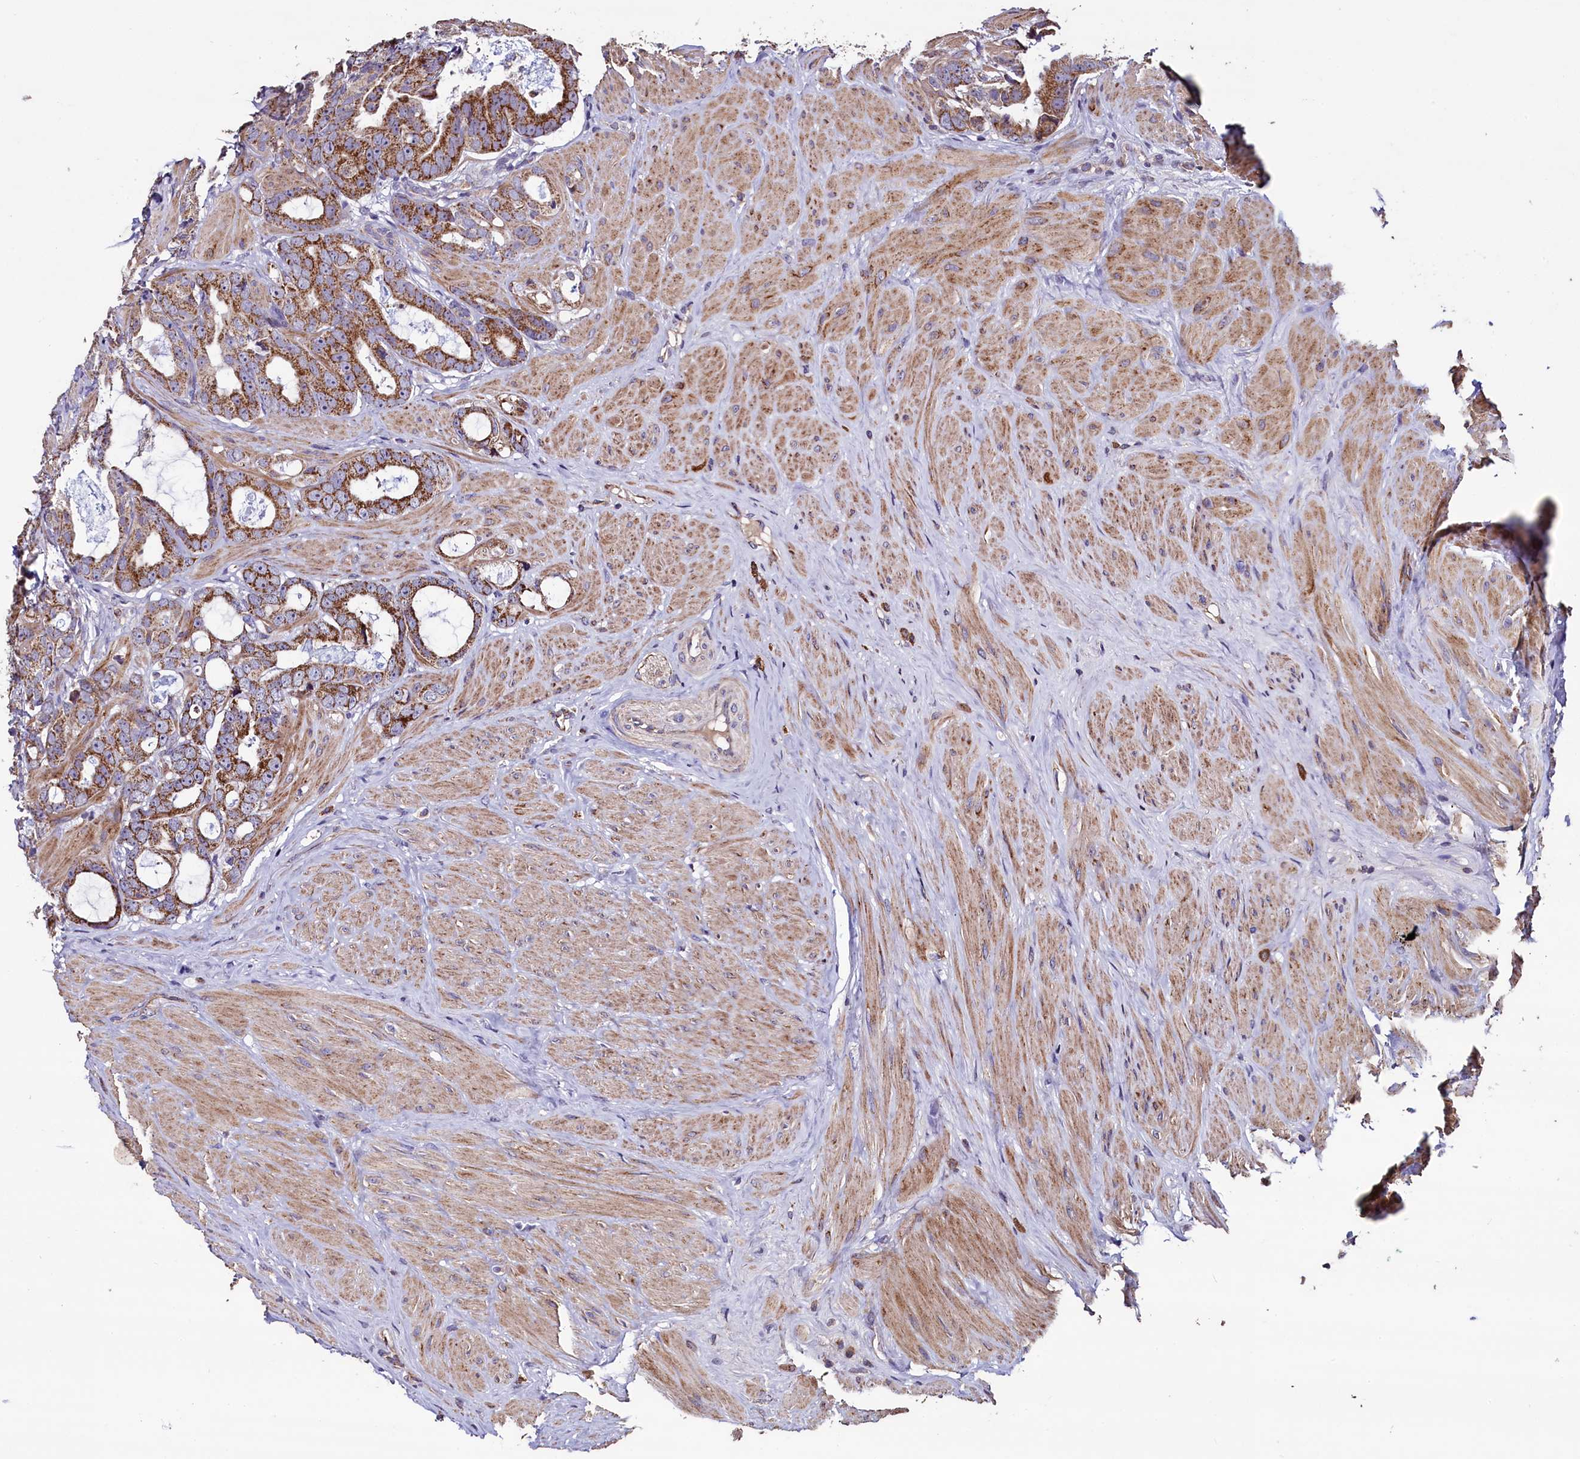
{"staining": {"intensity": "strong", "quantity": ">75%", "location": "cytoplasmic/membranous"}, "tissue": "prostate cancer", "cell_type": "Tumor cells", "image_type": "cancer", "snomed": [{"axis": "morphology", "description": "Adenocarcinoma, Low grade"}, {"axis": "topography", "description": "Prostate"}], "caption": "This is a micrograph of immunohistochemistry (IHC) staining of low-grade adenocarcinoma (prostate), which shows strong expression in the cytoplasmic/membranous of tumor cells.", "gene": "COQ9", "patient": {"sex": "male", "age": 71}}